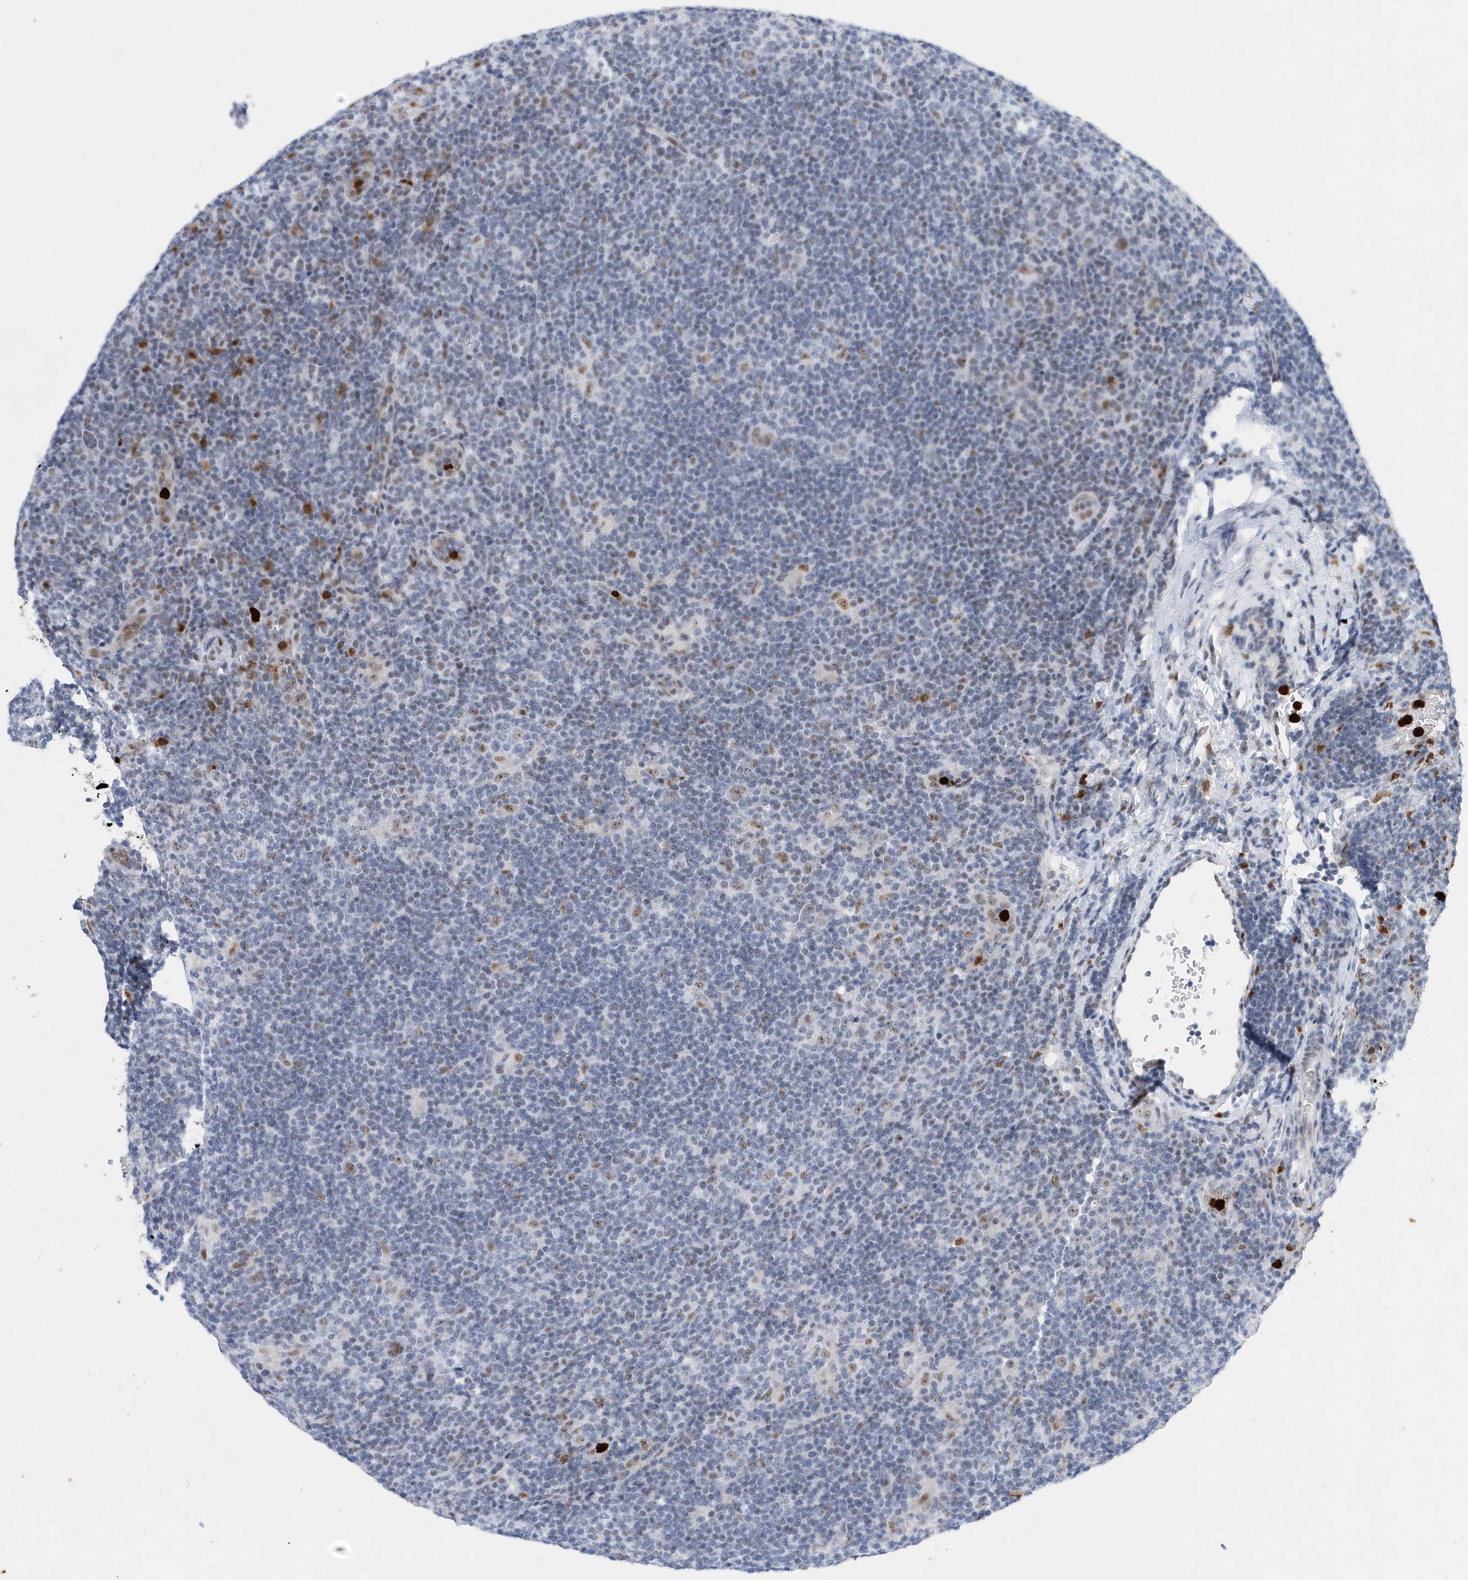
{"staining": {"intensity": "weak", "quantity": ">75%", "location": "nuclear"}, "tissue": "lymphoma", "cell_type": "Tumor cells", "image_type": "cancer", "snomed": [{"axis": "morphology", "description": "Hodgkin's disease, NOS"}, {"axis": "topography", "description": "Lymph node"}], "caption": "The micrograph displays staining of Hodgkin's disease, revealing weak nuclear protein positivity (brown color) within tumor cells.", "gene": "RPP30", "patient": {"sex": "female", "age": 57}}